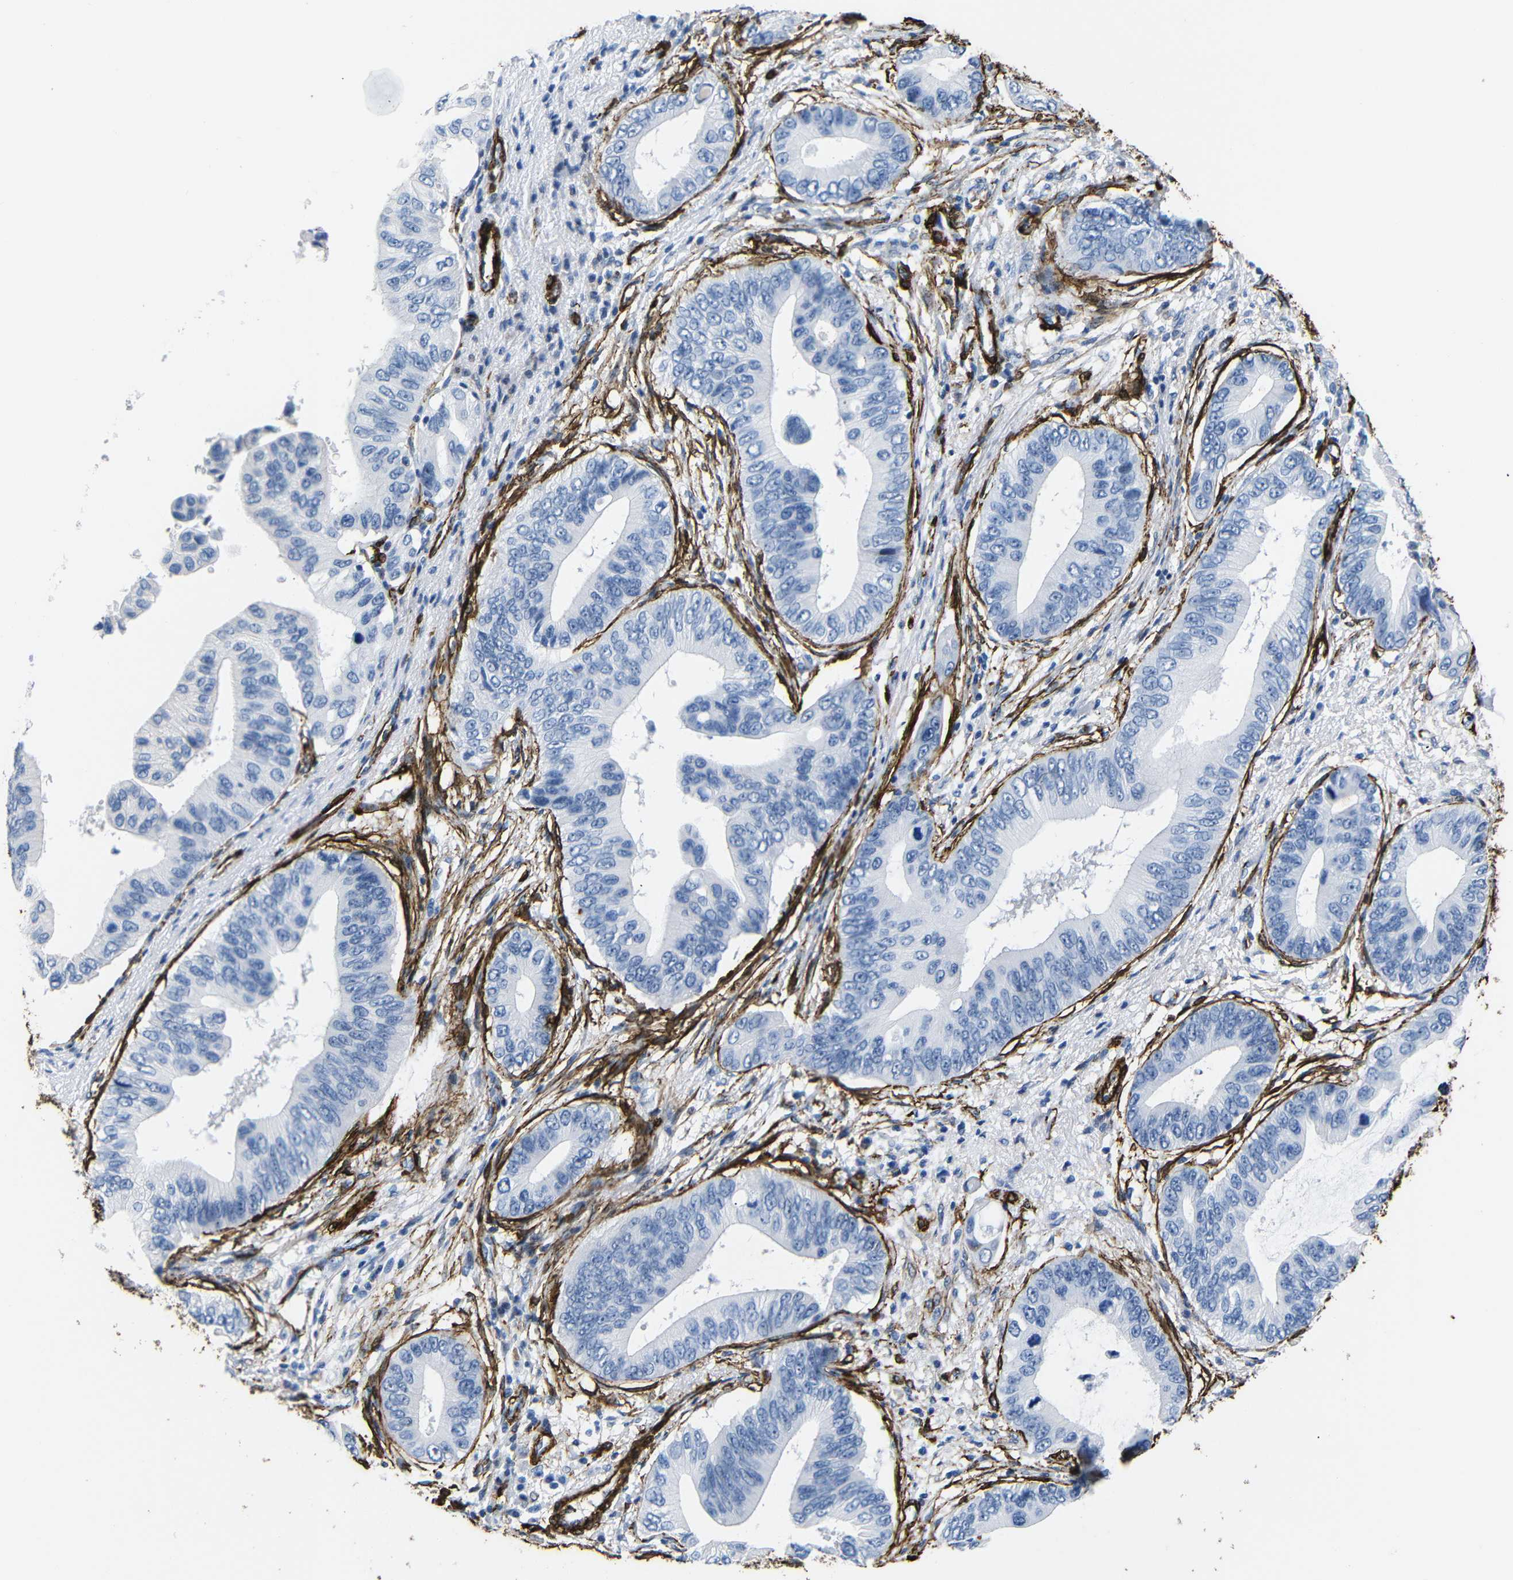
{"staining": {"intensity": "negative", "quantity": "none", "location": "none"}, "tissue": "pancreatic cancer", "cell_type": "Tumor cells", "image_type": "cancer", "snomed": [{"axis": "morphology", "description": "Adenocarcinoma, NOS"}, {"axis": "topography", "description": "Pancreas"}], "caption": "This is an immunohistochemistry micrograph of pancreatic cancer. There is no staining in tumor cells.", "gene": "ACTA2", "patient": {"sex": "male", "age": 77}}